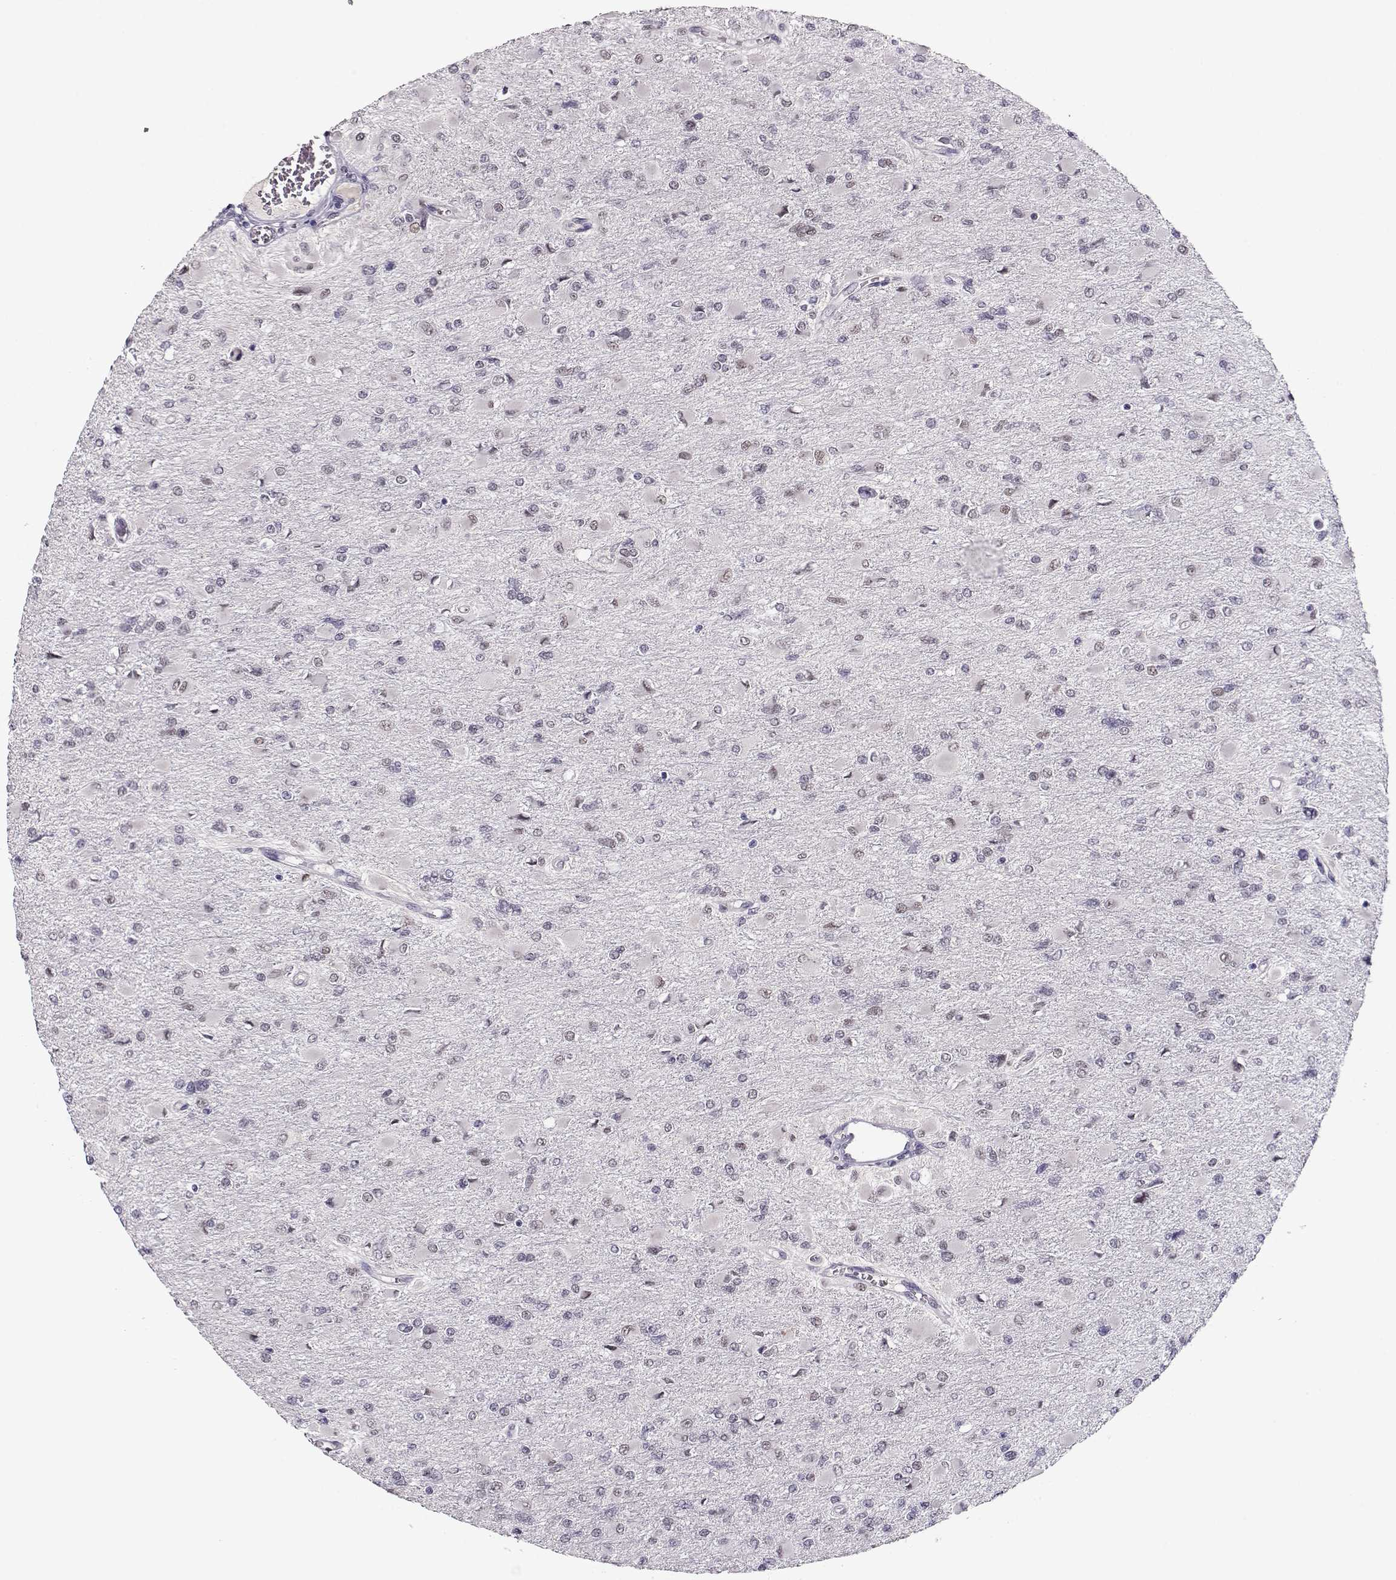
{"staining": {"intensity": "negative", "quantity": "none", "location": "none"}, "tissue": "glioma", "cell_type": "Tumor cells", "image_type": "cancer", "snomed": [{"axis": "morphology", "description": "Glioma, malignant, High grade"}, {"axis": "topography", "description": "Cerebral cortex"}], "caption": "Histopathology image shows no significant protein staining in tumor cells of malignant glioma (high-grade).", "gene": "POLI", "patient": {"sex": "female", "age": 36}}